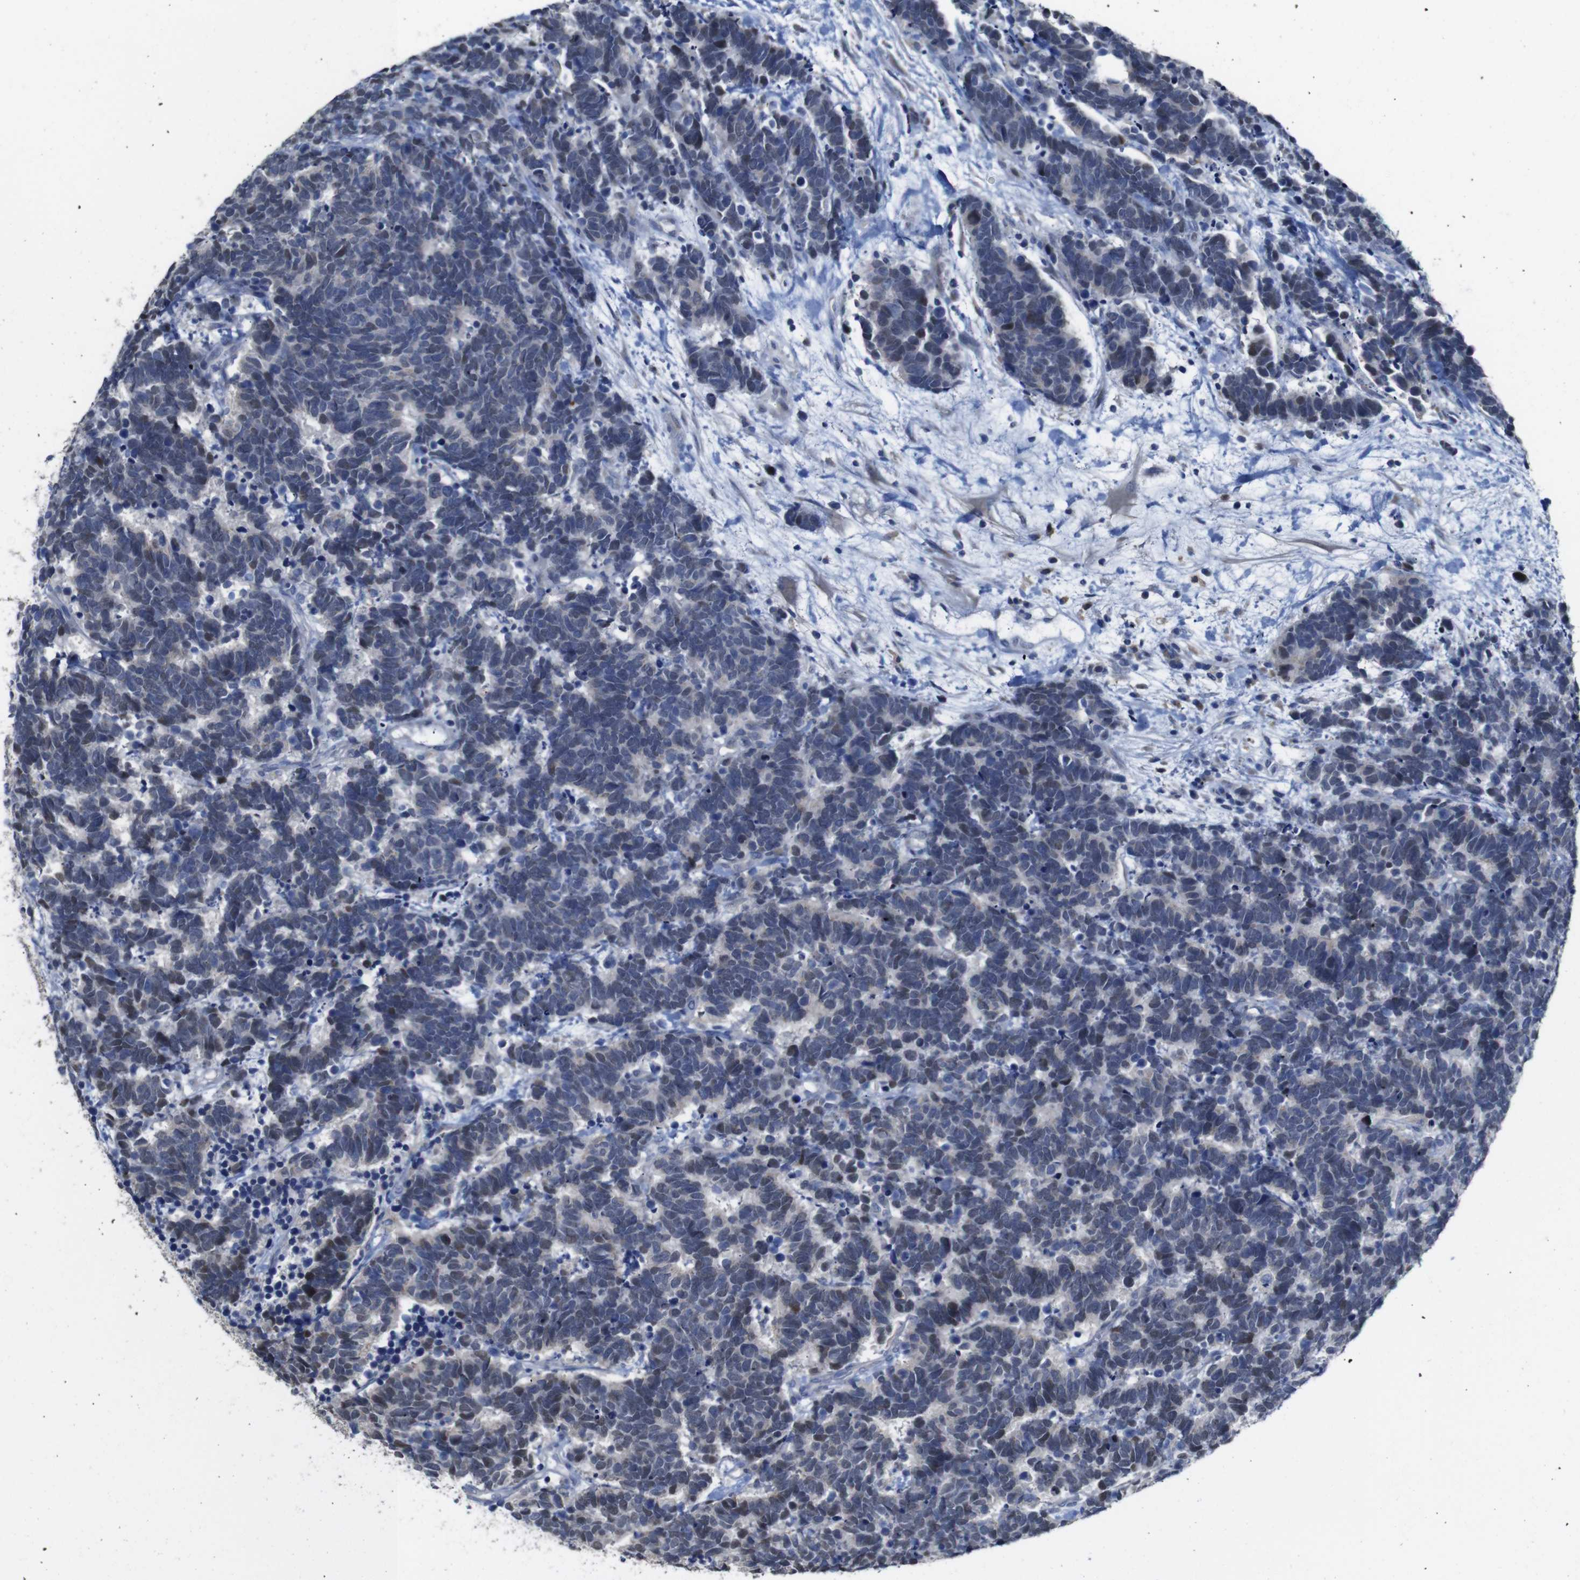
{"staining": {"intensity": "negative", "quantity": "none", "location": "none"}, "tissue": "carcinoid", "cell_type": "Tumor cells", "image_type": "cancer", "snomed": [{"axis": "morphology", "description": "Carcinoma, NOS"}, {"axis": "morphology", "description": "Carcinoid, malignant, NOS"}, {"axis": "topography", "description": "Urinary bladder"}], "caption": "An immunohistochemistry histopathology image of carcinoid (malignant) is shown. There is no staining in tumor cells of carcinoid (malignant).", "gene": "TCEAL9", "patient": {"sex": "male", "age": 57}}